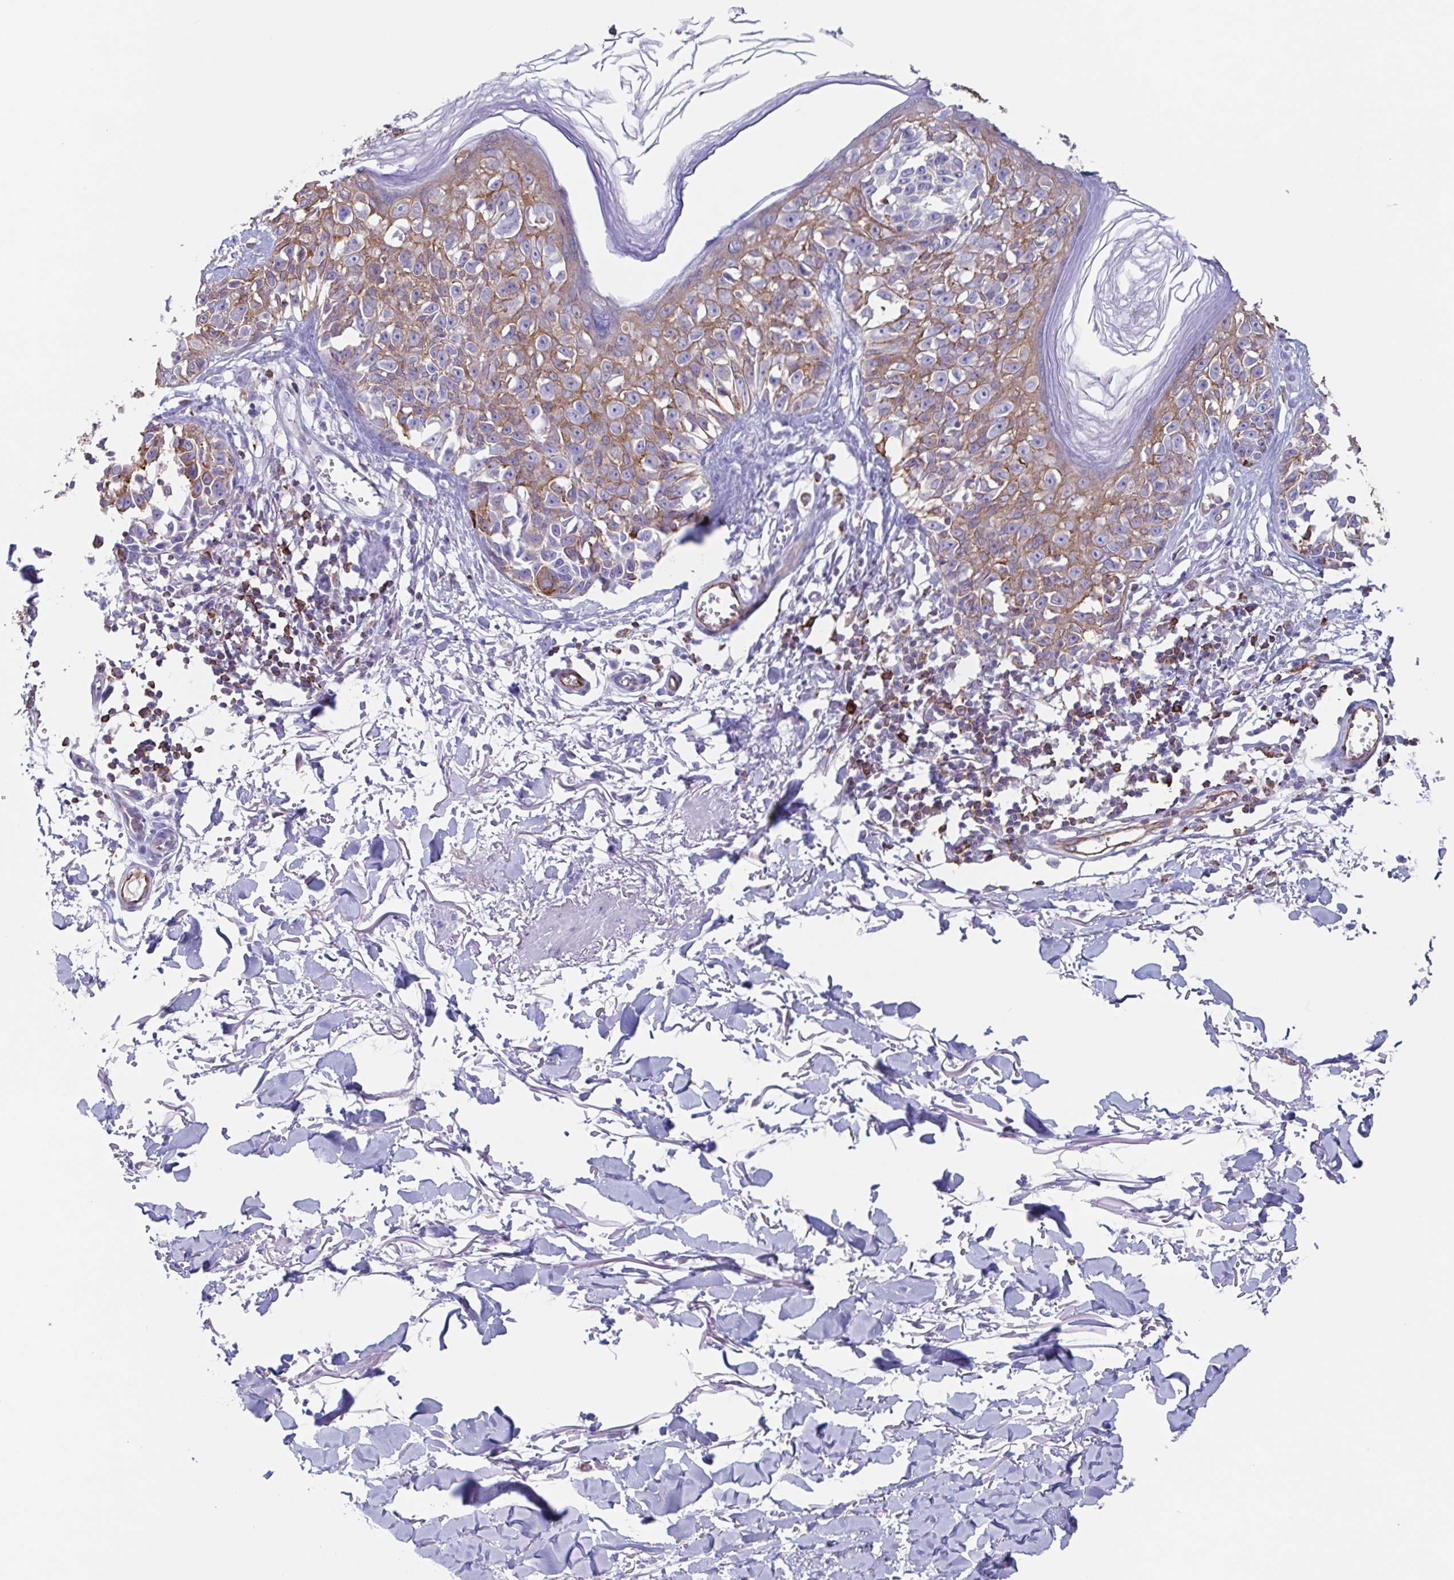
{"staining": {"intensity": "moderate", "quantity": "<25%", "location": "cytoplasmic/membranous"}, "tissue": "melanoma", "cell_type": "Tumor cells", "image_type": "cancer", "snomed": [{"axis": "morphology", "description": "Malignant melanoma, NOS"}, {"axis": "topography", "description": "Skin"}], "caption": "A brown stain highlights moderate cytoplasmic/membranous staining of a protein in human malignant melanoma tumor cells.", "gene": "TPD52", "patient": {"sex": "male", "age": 73}}